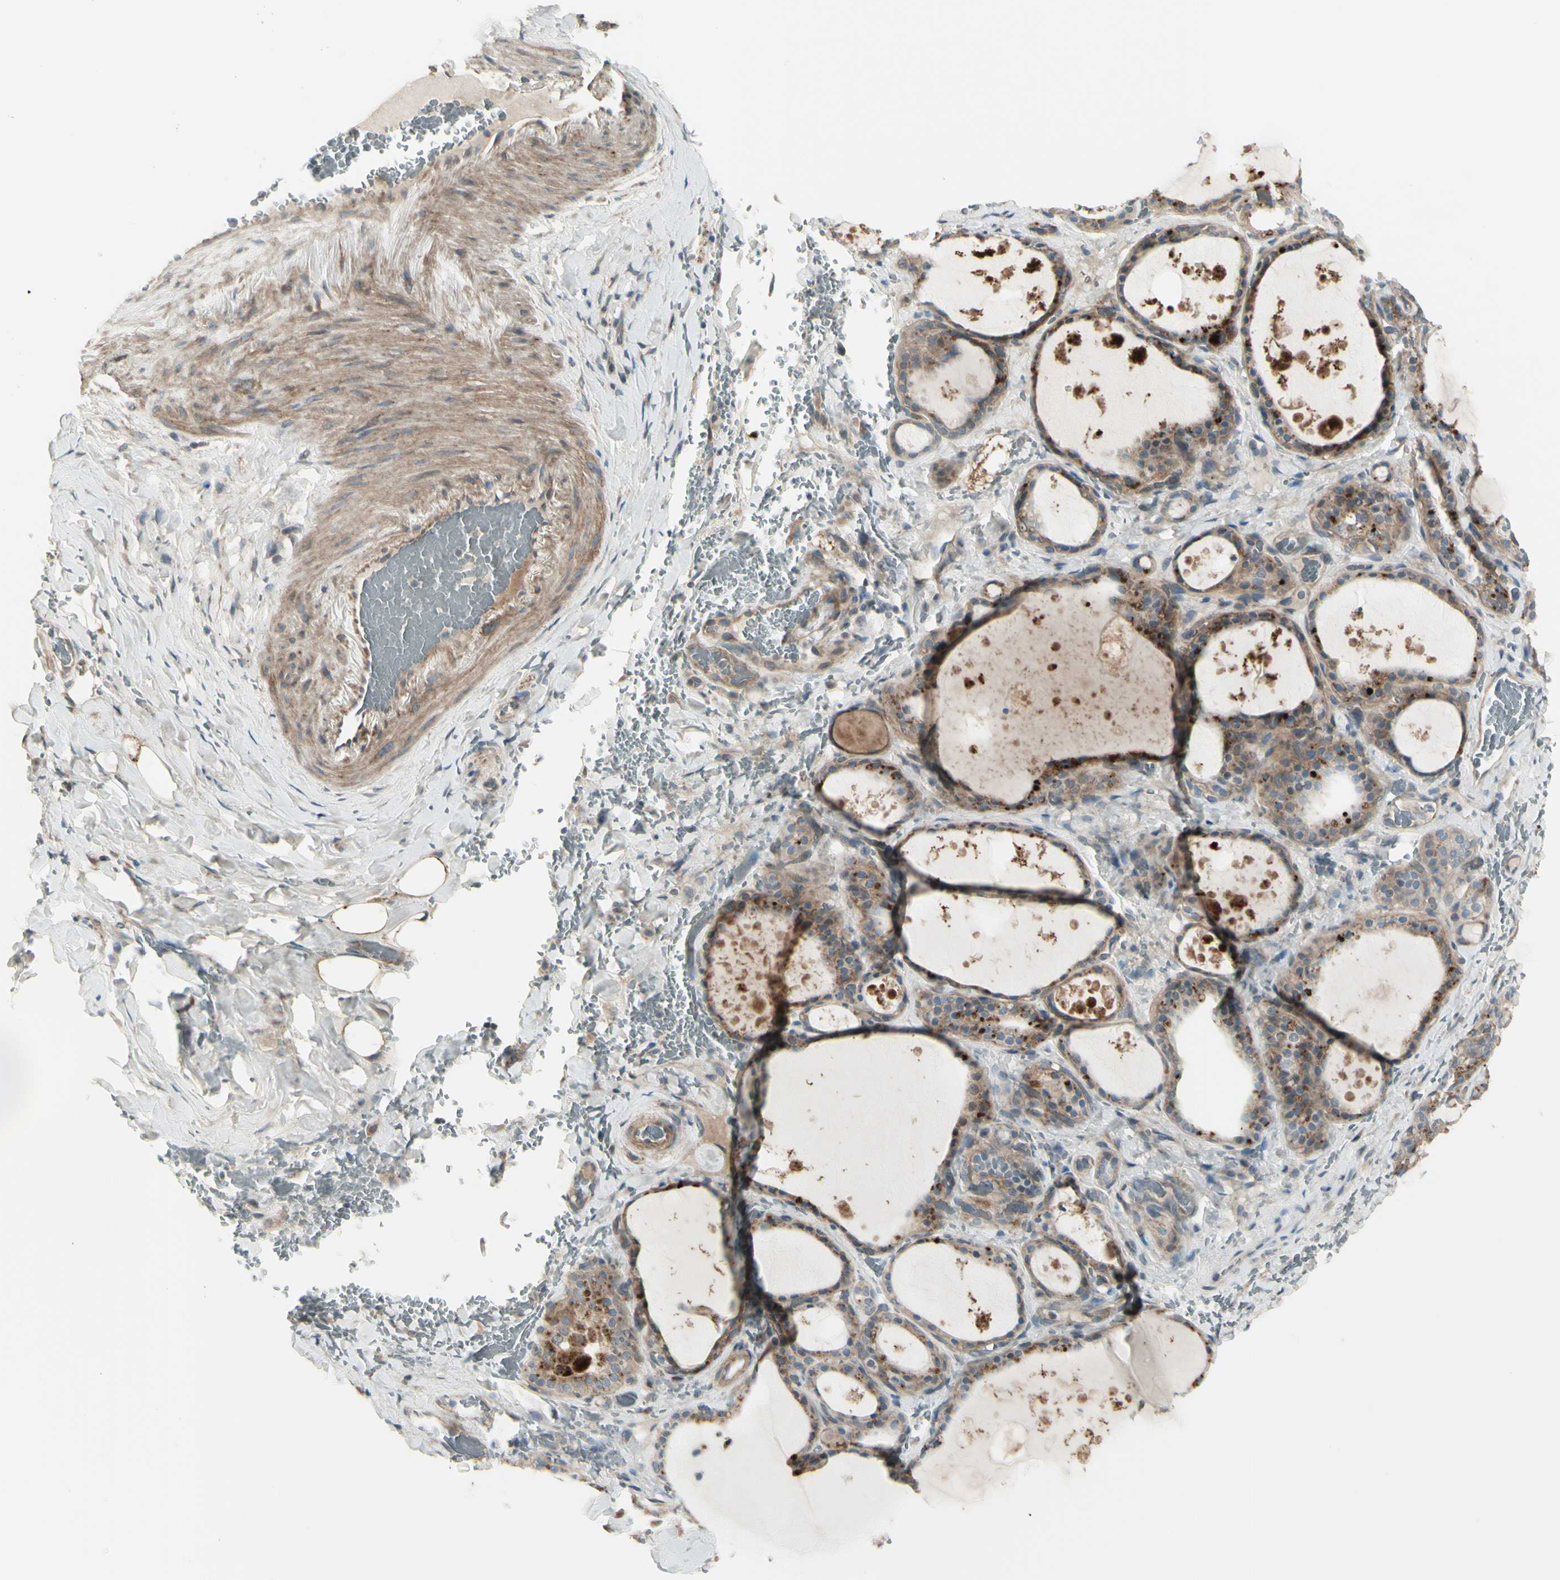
{"staining": {"intensity": "moderate", "quantity": ">75%", "location": "cytoplasmic/membranous"}, "tissue": "thyroid gland", "cell_type": "Glandular cells", "image_type": "normal", "snomed": [{"axis": "morphology", "description": "Normal tissue, NOS"}, {"axis": "topography", "description": "Thyroid gland"}], "caption": "Thyroid gland stained for a protein shows moderate cytoplasmic/membranous positivity in glandular cells. (Stains: DAB in brown, nuclei in blue, Microscopy: brightfield microscopy at high magnification).", "gene": "OSTM1", "patient": {"sex": "male", "age": 61}}